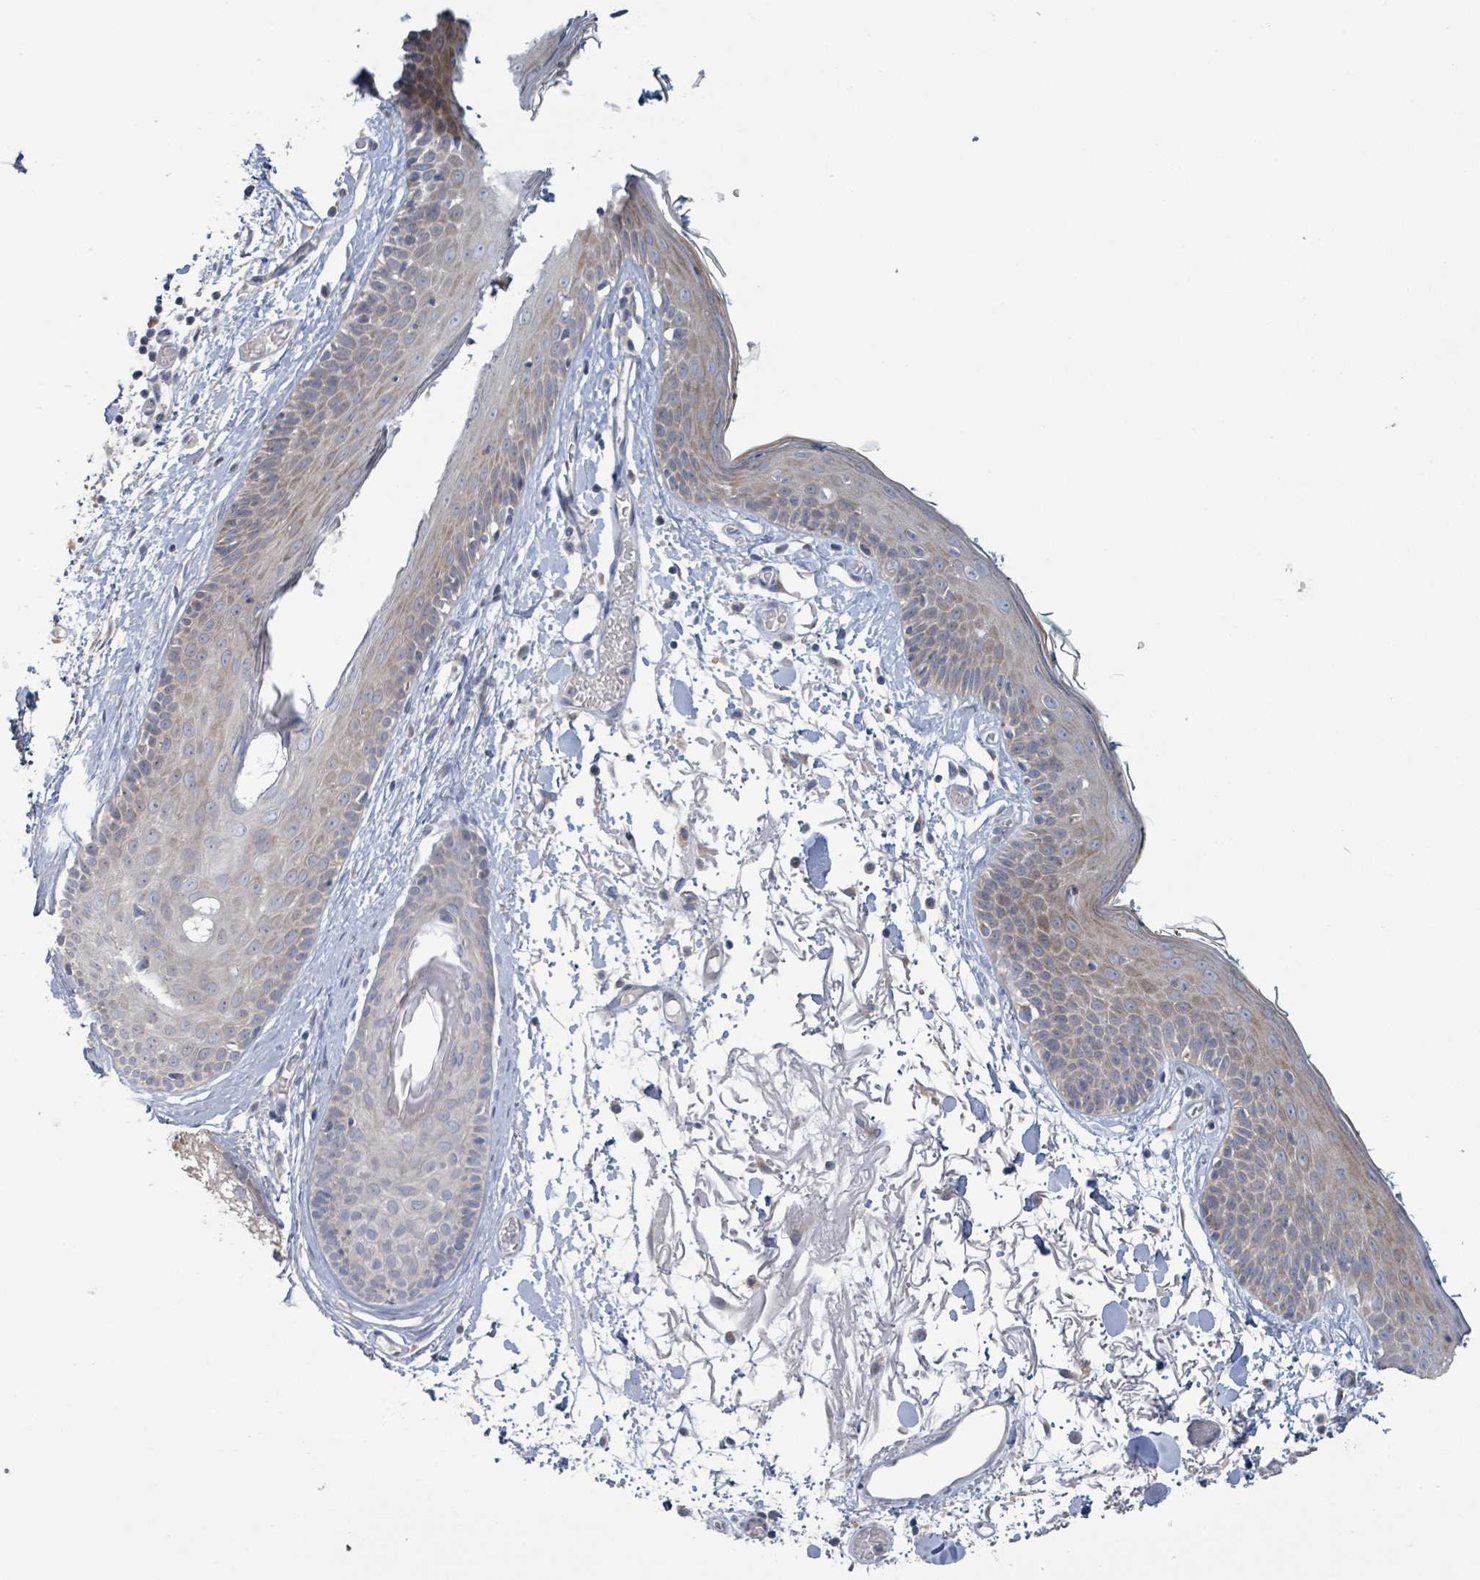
{"staining": {"intensity": "negative", "quantity": "none", "location": "none"}, "tissue": "skin", "cell_type": "Fibroblasts", "image_type": "normal", "snomed": [{"axis": "morphology", "description": "Normal tissue, NOS"}, {"axis": "topography", "description": "Skin"}], "caption": "Protein analysis of normal skin reveals no significant staining in fibroblasts. (Stains: DAB immunohistochemistry with hematoxylin counter stain, Microscopy: brightfield microscopy at high magnification).", "gene": "RPL32", "patient": {"sex": "male", "age": 79}}